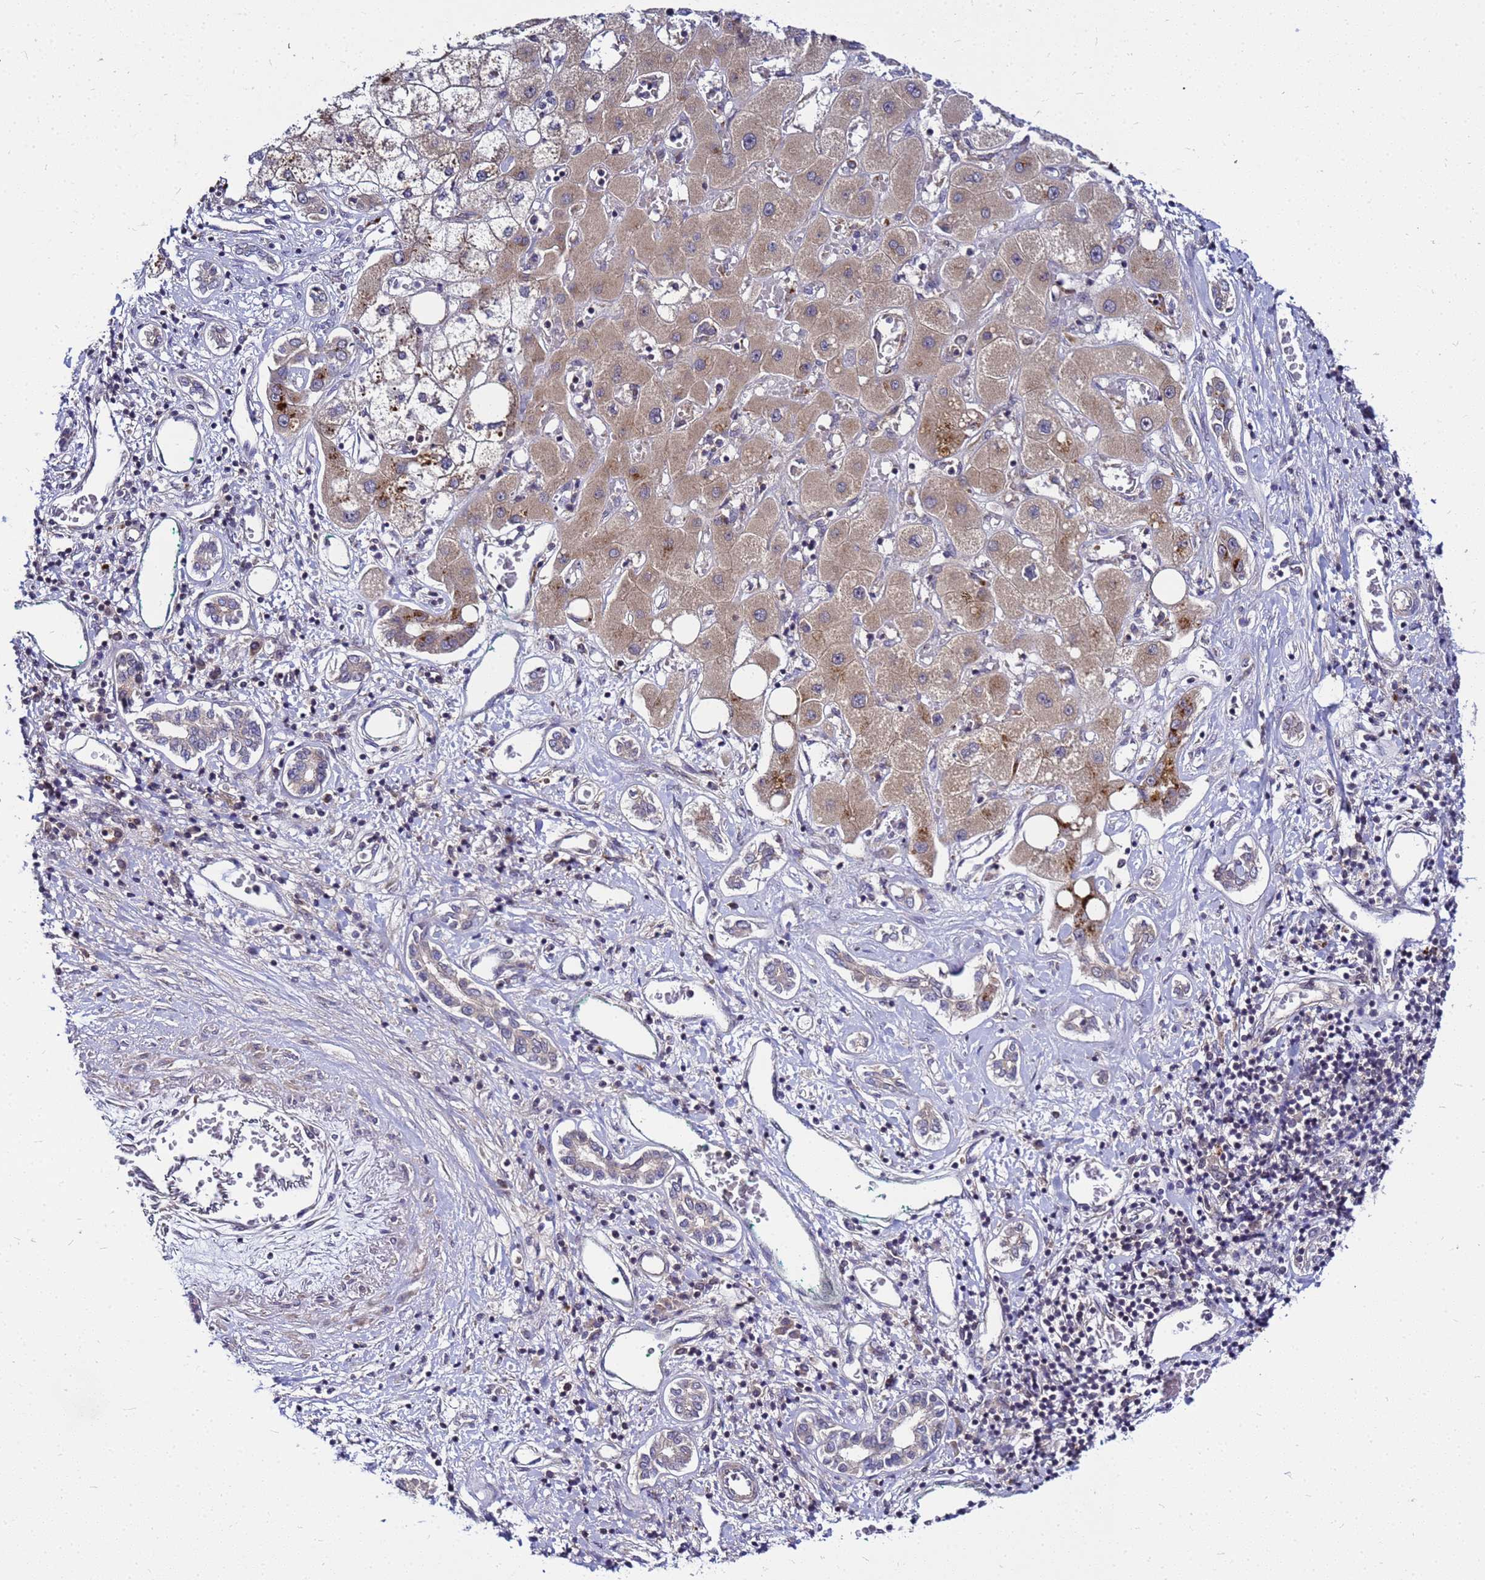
{"staining": {"intensity": "moderate", "quantity": ">75%", "location": "cytoplasmic/membranous"}, "tissue": "liver cancer", "cell_type": "Tumor cells", "image_type": "cancer", "snomed": [{"axis": "morphology", "description": "Carcinoma, Hepatocellular, NOS"}, {"axis": "topography", "description": "Liver"}], "caption": "Liver cancer (hepatocellular carcinoma) stained with a brown dye displays moderate cytoplasmic/membranous positive staining in approximately >75% of tumor cells.", "gene": "SAT1", "patient": {"sex": "male", "age": 65}}